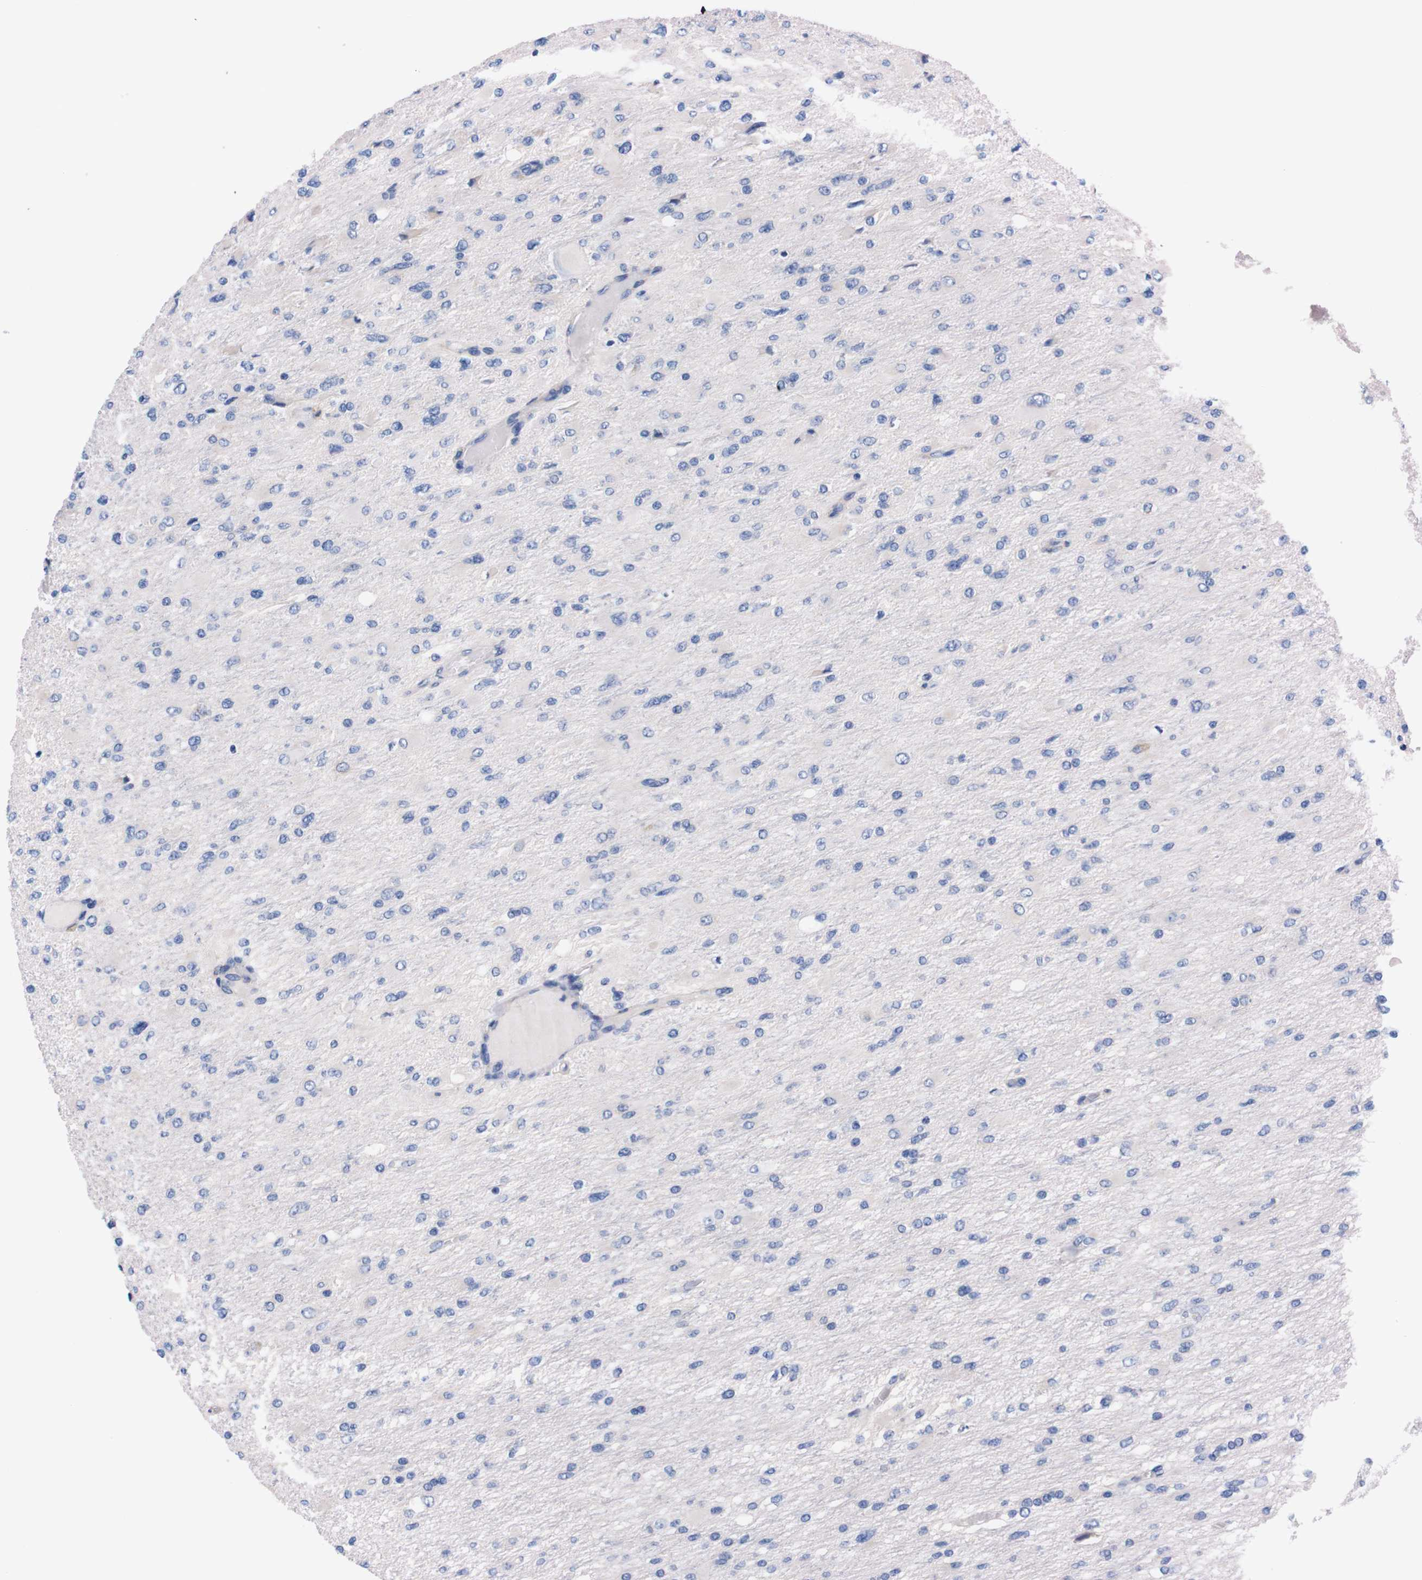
{"staining": {"intensity": "negative", "quantity": "none", "location": "none"}, "tissue": "glioma", "cell_type": "Tumor cells", "image_type": "cancer", "snomed": [{"axis": "morphology", "description": "Glioma, malignant, High grade"}, {"axis": "topography", "description": "Cerebral cortex"}], "caption": "There is no significant positivity in tumor cells of glioma. Brightfield microscopy of immunohistochemistry (IHC) stained with DAB (3,3'-diaminobenzidine) (brown) and hematoxylin (blue), captured at high magnification.", "gene": "NEBL", "patient": {"sex": "female", "age": 36}}